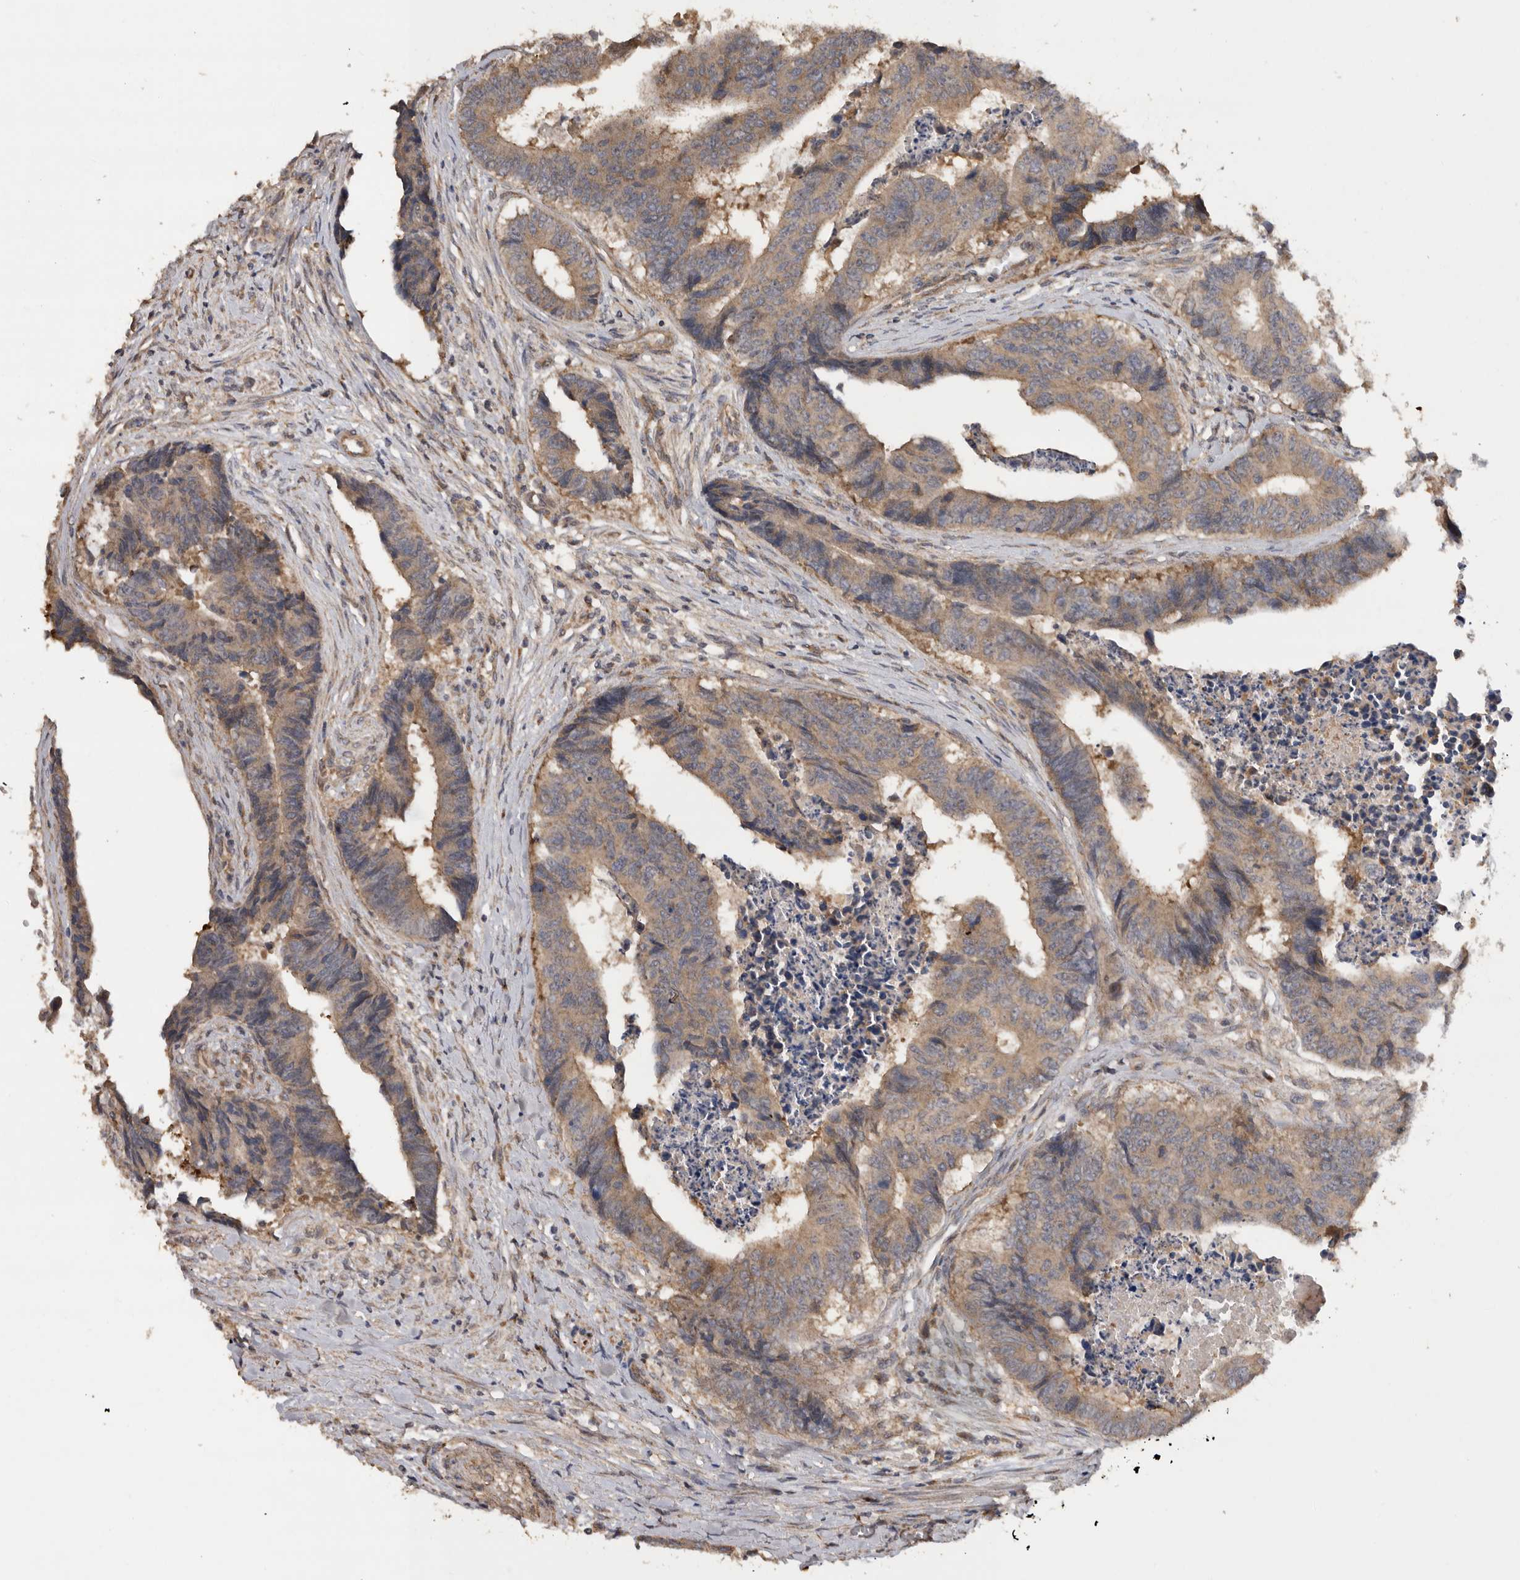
{"staining": {"intensity": "weak", "quantity": ">75%", "location": "cytoplasmic/membranous"}, "tissue": "colorectal cancer", "cell_type": "Tumor cells", "image_type": "cancer", "snomed": [{"axis": "morphology", "description": "Adenocarcinoma, NOS"}, {"axis": "topography", "description": "Rectum"}], "caption": "A brown stain shows weak cytoplasmic/membranous staining of a protein in adenocarcinoma (colorectal) tumor cells.", "gene": "PODXL2", "patient": {"sex": "male", "age": 84}}